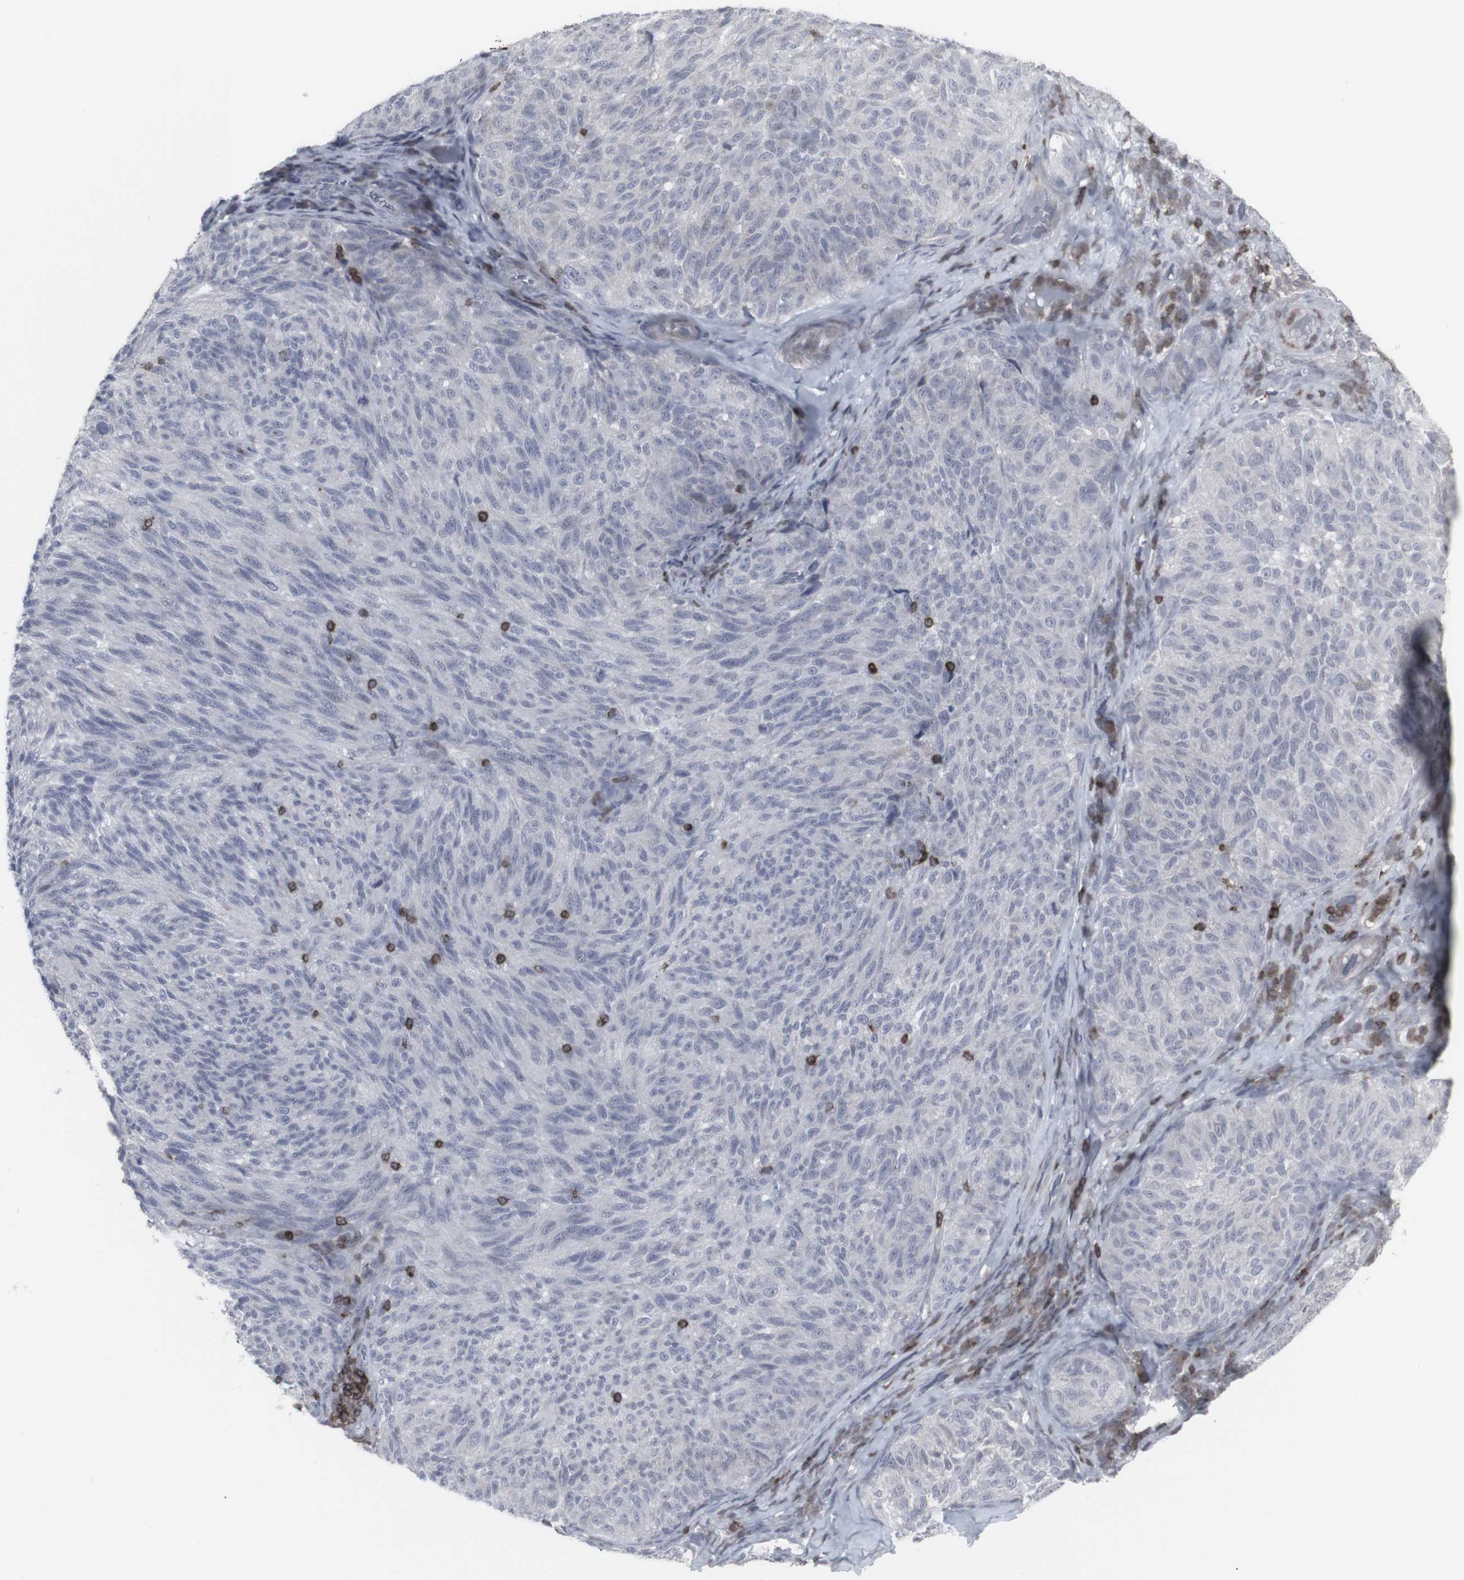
{"staining": {"intensity": "negative", "quantity": "none", "location": "none"}, "tissue": "melanoma", "cell_type": "Tumor cells", "image_type": "cancer", "snomed": [{"axis": "morphology", "description": "Malignant melanoma, NOS"}, {"axis": "topography", "description": "Skin"}], "caption": "This is an immunohistochemistry (IHC) micrograph of melanoma. There is no staining in tumor cells.", "gene": "APOBEC2", "patient": {"sex": "female", "age": 73}}